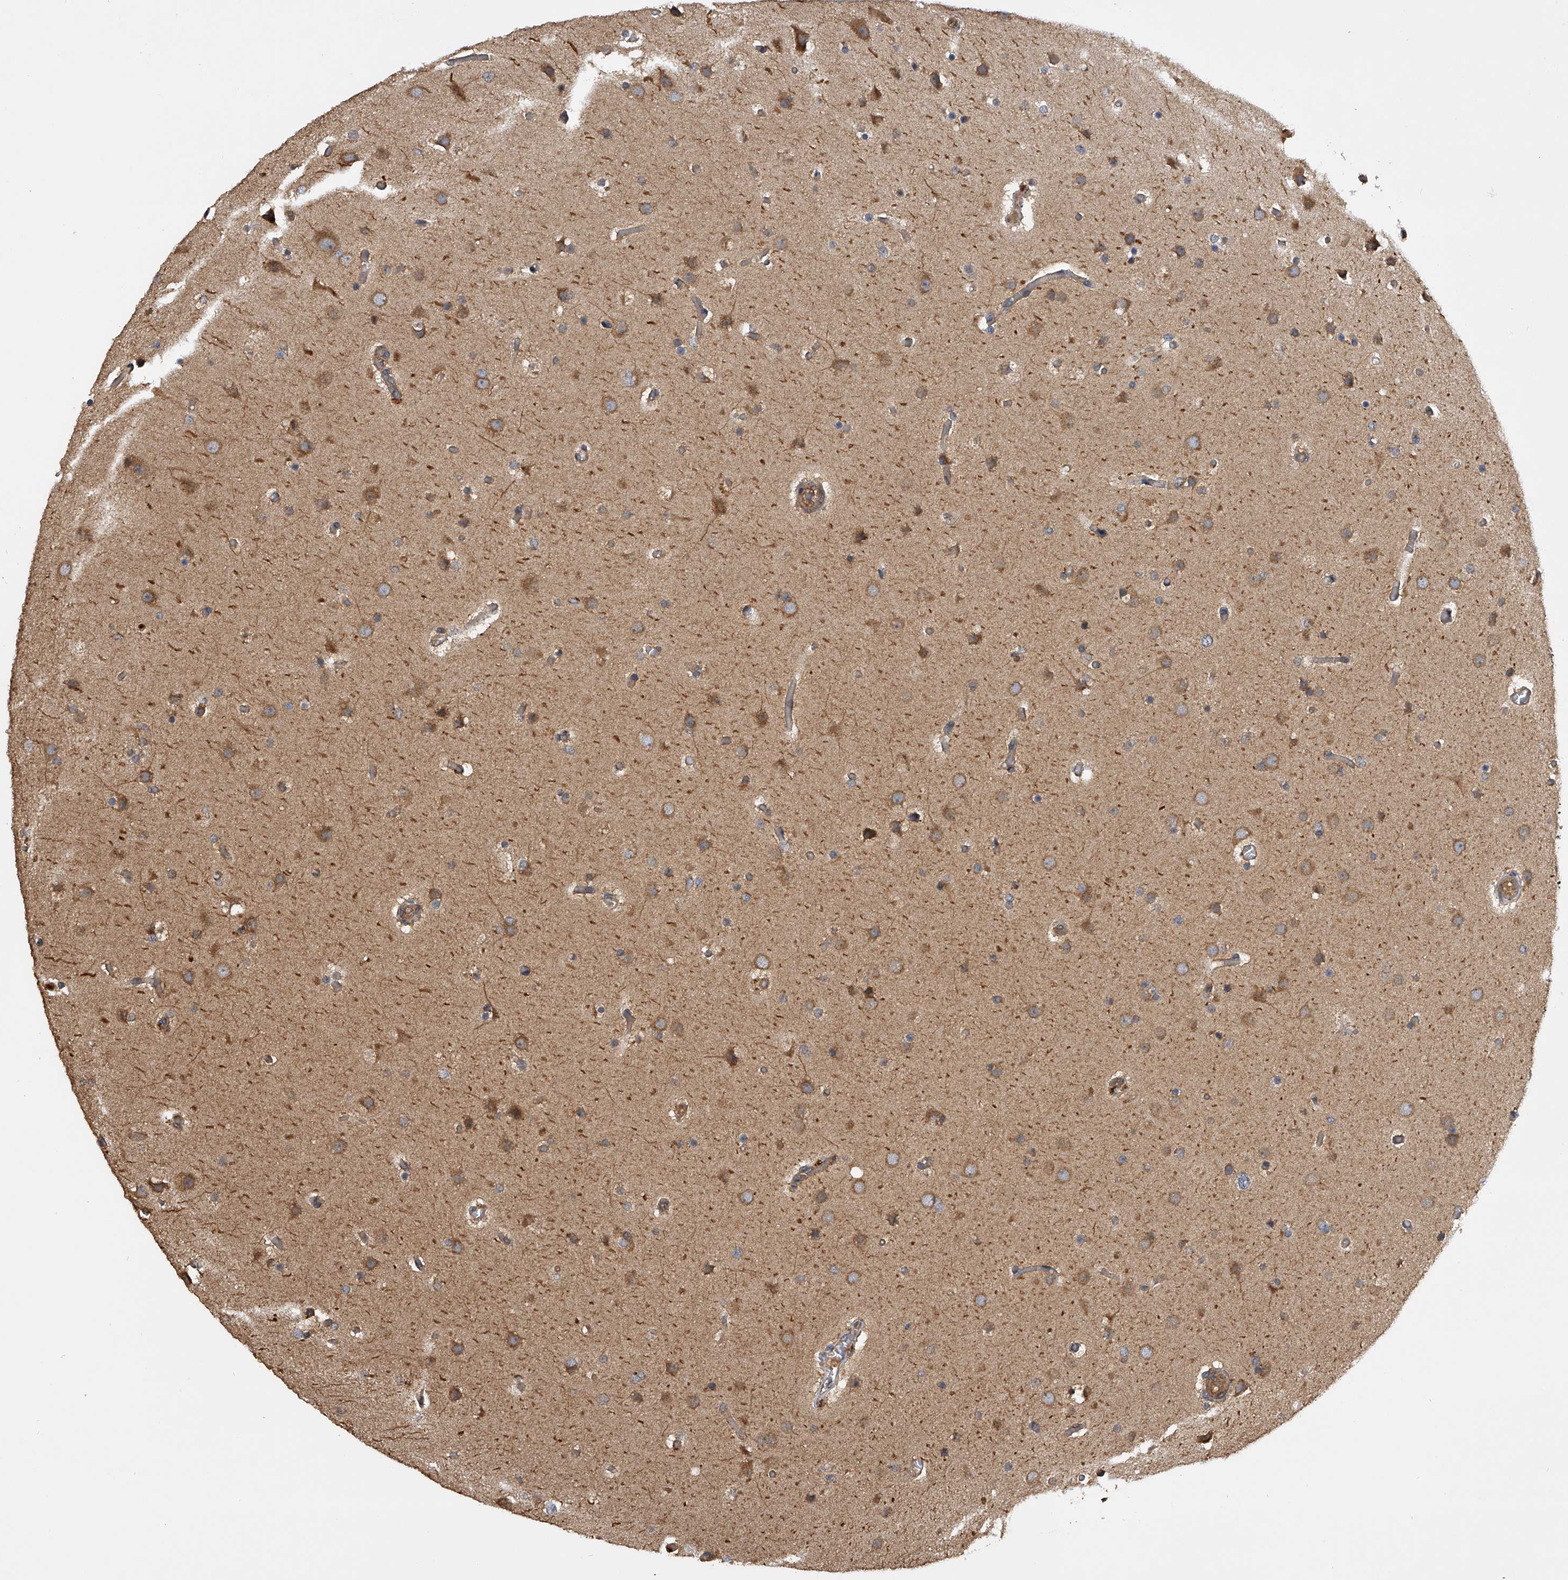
{"staining": {"intensity": "moderate", "quantity": ">75%", "location": "cytoplasmic/membranous"}, "tissue": "glioma", "cell_type": "Tumor cells", "image_type": "cancer", "snomed": [{"axis": "morphology", "description": "Glioma, malignant, High grade"}, {"axis": "topography", "description": "Cerebral cortex"}], "caption": "A micrograph of glioma stained for a protein reveals moderate cytoplasmic/membranous brown staining in tumor cells. (brown staining indicates protein expression, while blue staining denotes nuclei).", "gene": "PTPRA", "patient": {"sex": "female", "age": 36}}